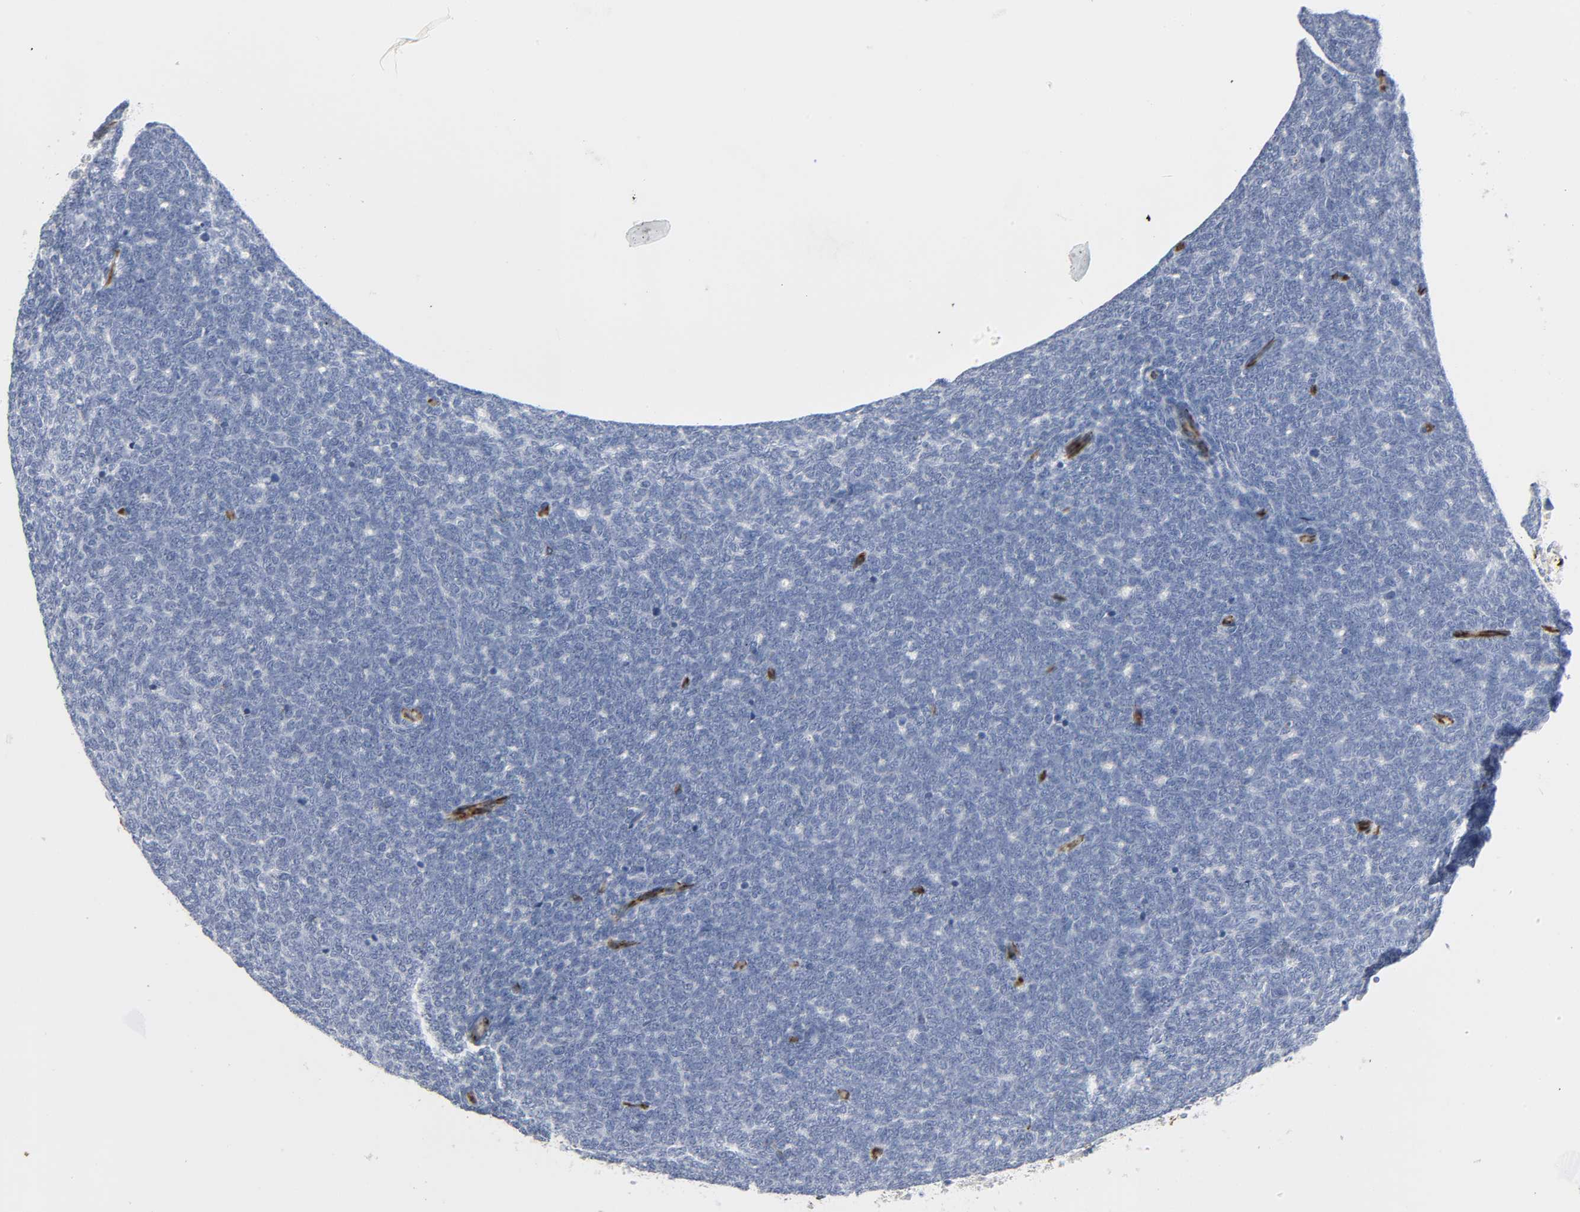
{"staining": {"intensity": "negative", "quantity": "none", "location": "none"}, "tissue": "renal cancer", "cell_type": "Tumor cells", "image_type": "cancer", "snomed": [{"axis": "morphology", "description": "Neoplasm, malignant, NOS"}, {"axis": "topography", "description": "Kidney"}], "caption": "IHC micrograph of human renal cancer (neoplasm (malignant)) stained for a protein (brown), which demonstrates no positivity in tumor cells.", "gene": "PECAM1", "patient": {"sex": "male", "age": 28}}